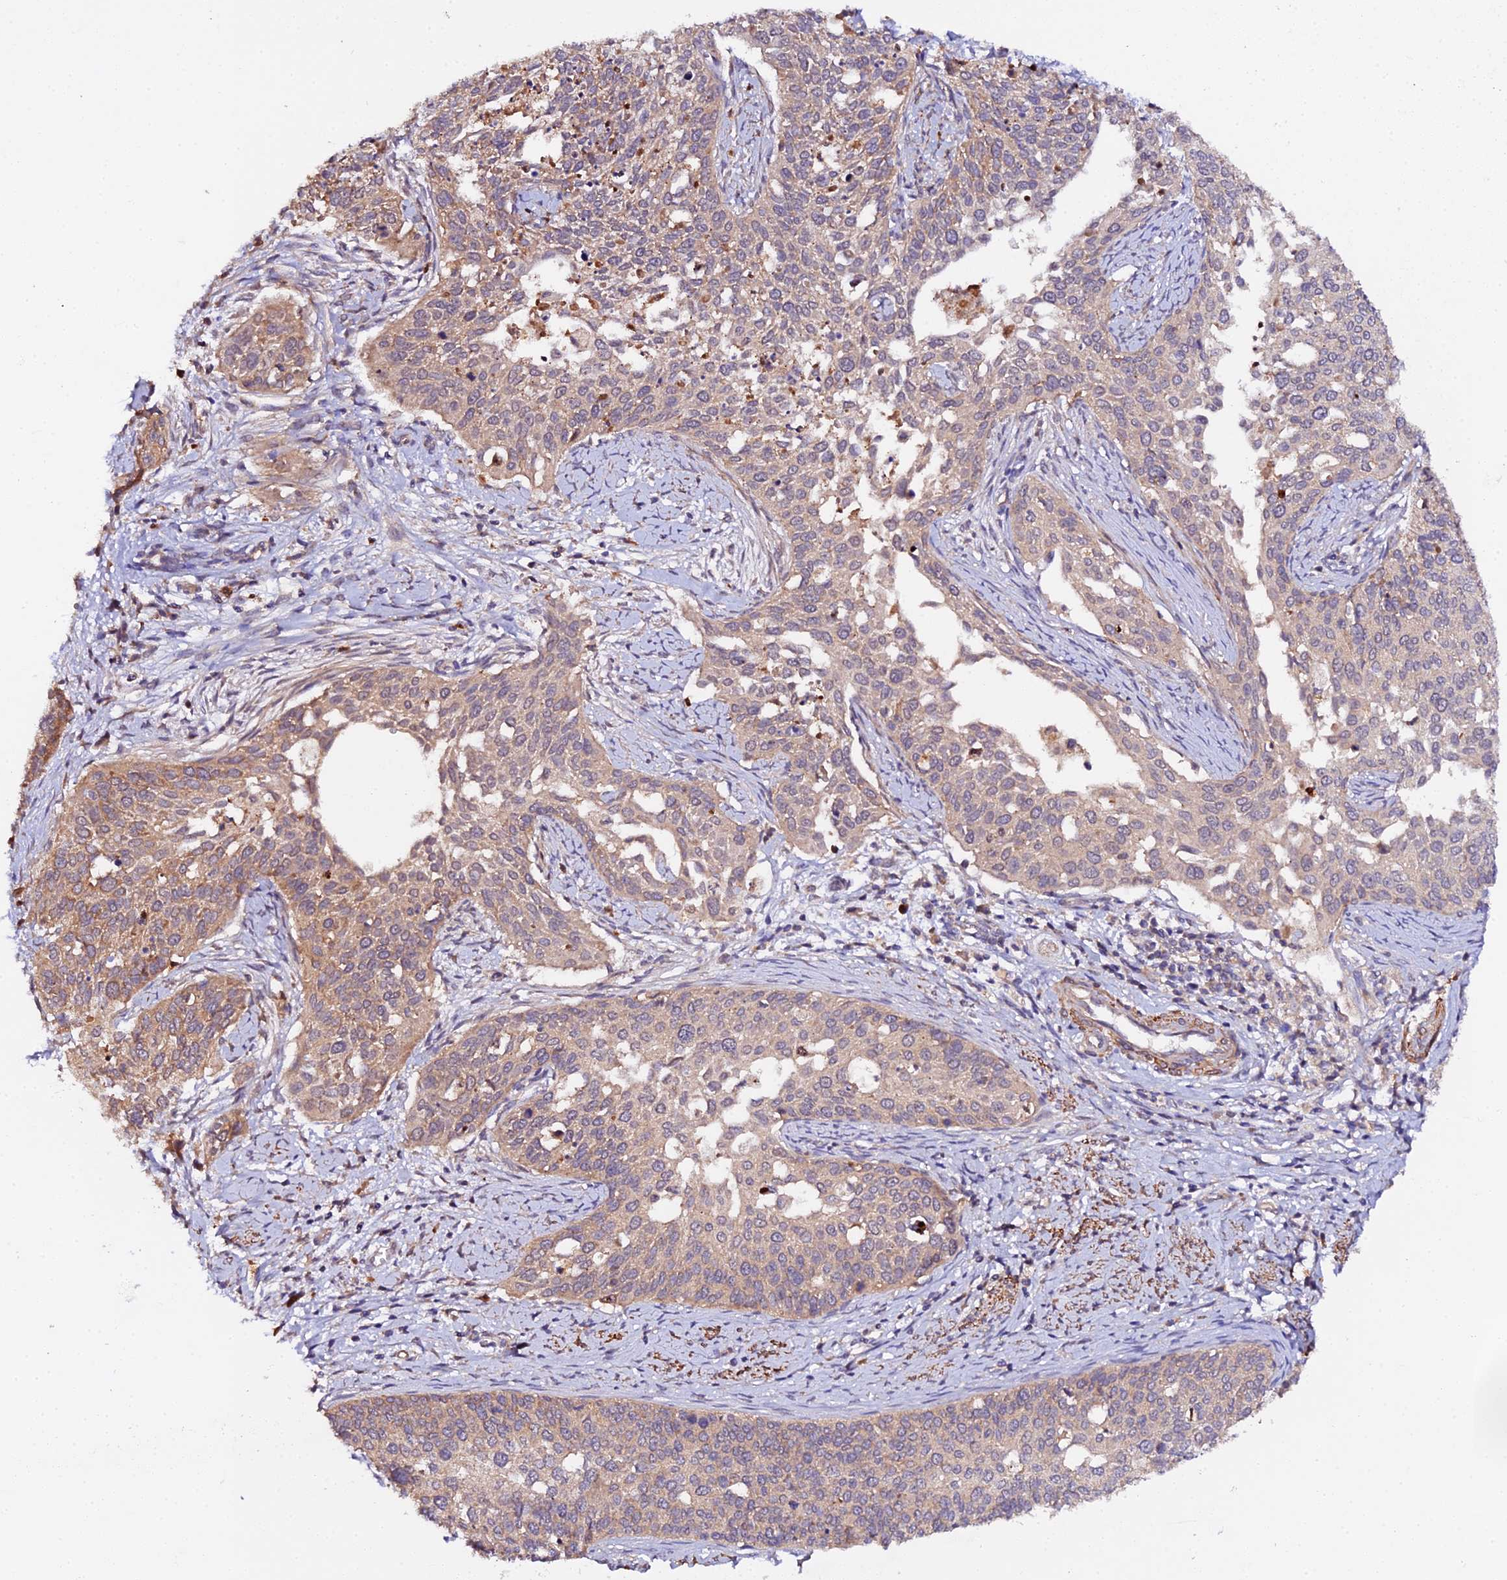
{"staining": {"intensity": "moderate", "quantity": ">75%", "location": "cytoplasmic/membranous"}, "tissue": "cervical cancer", "cell_type": "Tumor cells", "image_type": "cancer", "snomed": [{"axis": "morphology", "description": "Squamous cell carcinoma, NOS"}, {"axis": "topography", "description": "Cervix"}], "caption": "An image of cervical cancer stained for a protein reveals moderate cytoplasmic/membranous brown staining in tumor cells.", "gene": "TRIM26", "patient": {"sex": "female", "age": 44}}